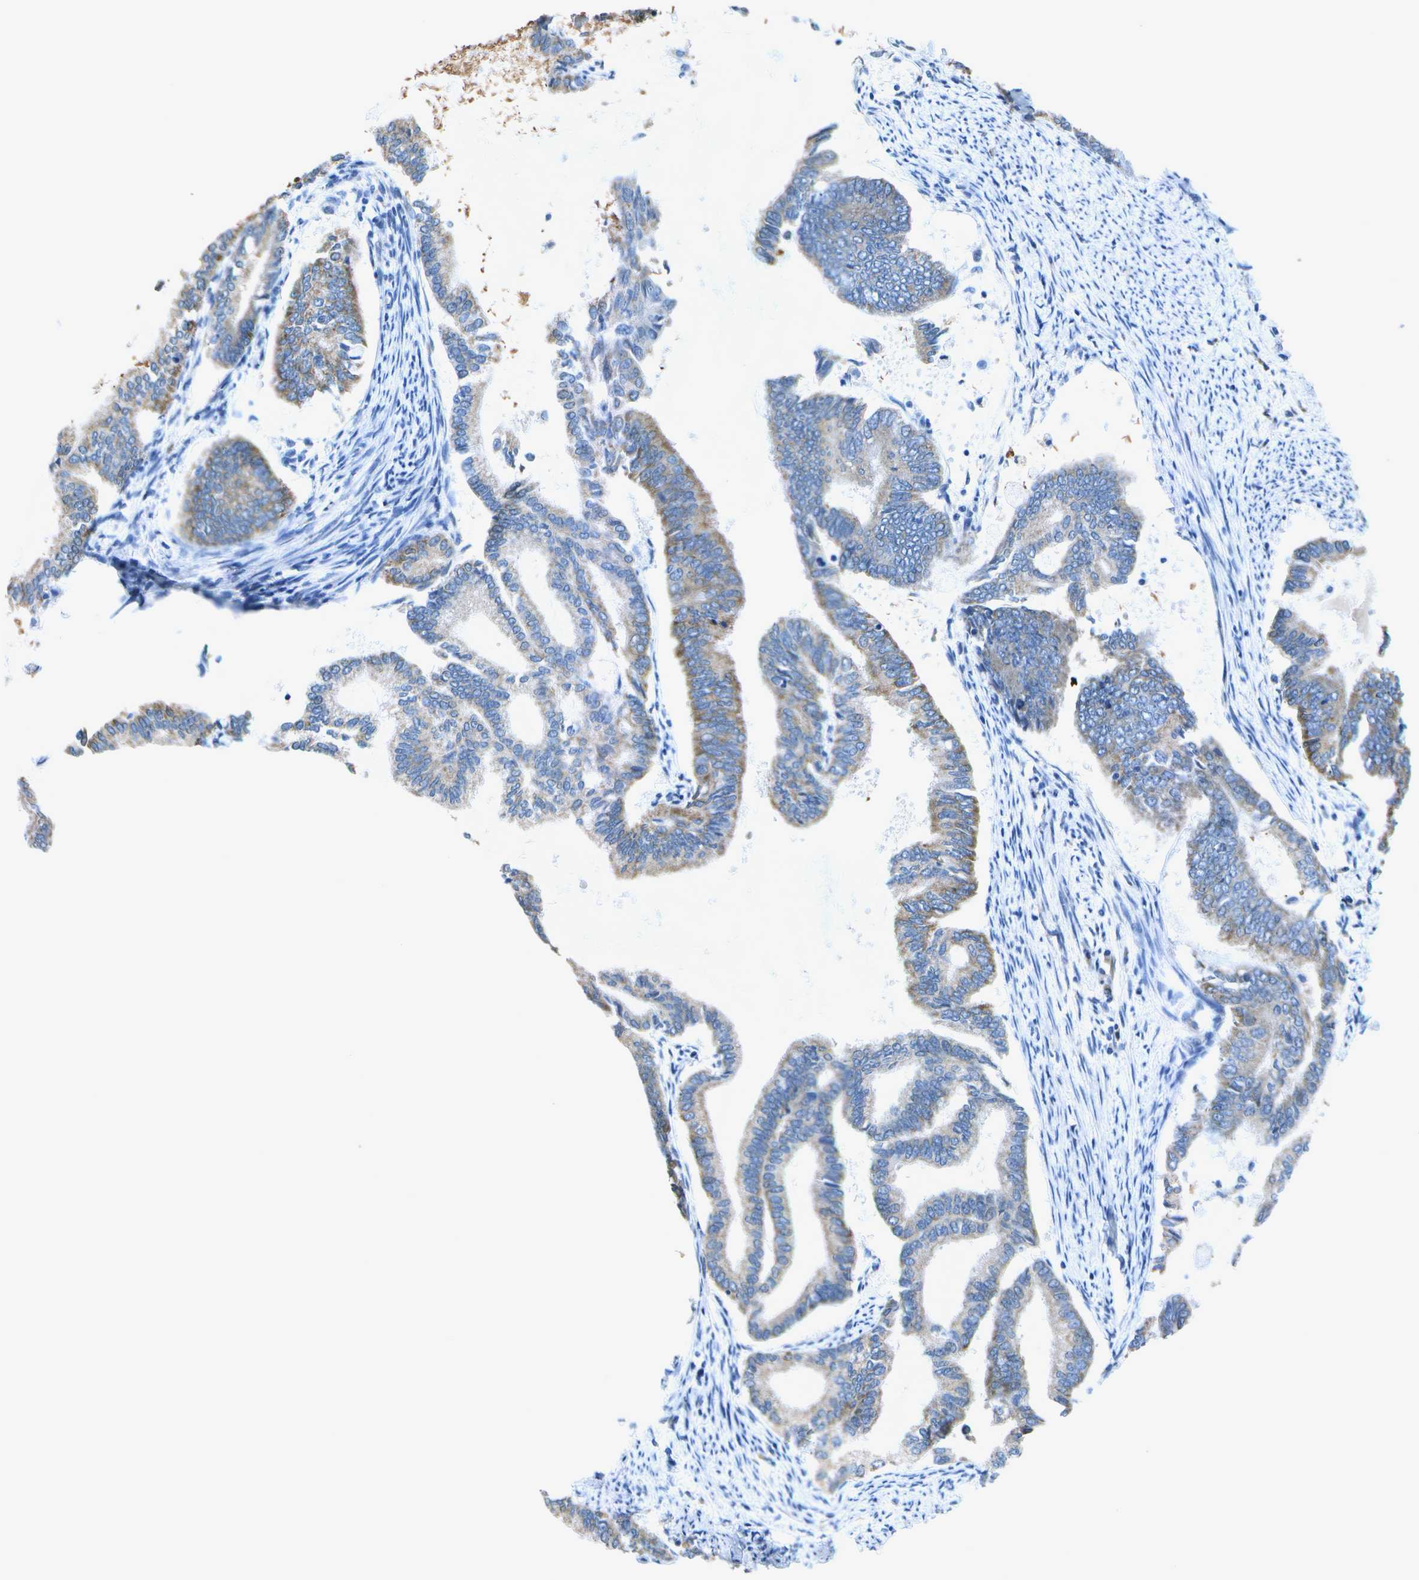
{"staining": {"intensity": "moderate", "quantity": "<25%", "location": "cytoplasmic/membranous"}, "tissue": "endometrial cancer", "cell_type": "Tumor cells", "image_type": "cancer", "snomed": [{"axis": "morphology", "description": "Adenocarcinoma, NOS"}, {"axis": "topography", "description": "Endometrium"}], "caption": "Brown immunohistochemical staining in endometrial cancer (adenocarcinoma) shows moderate cytoplasmic/membranous staining in approximately <25% of tumor cells.", "gene": "DSE", "patient": {"sex": "female", "age": 86}}